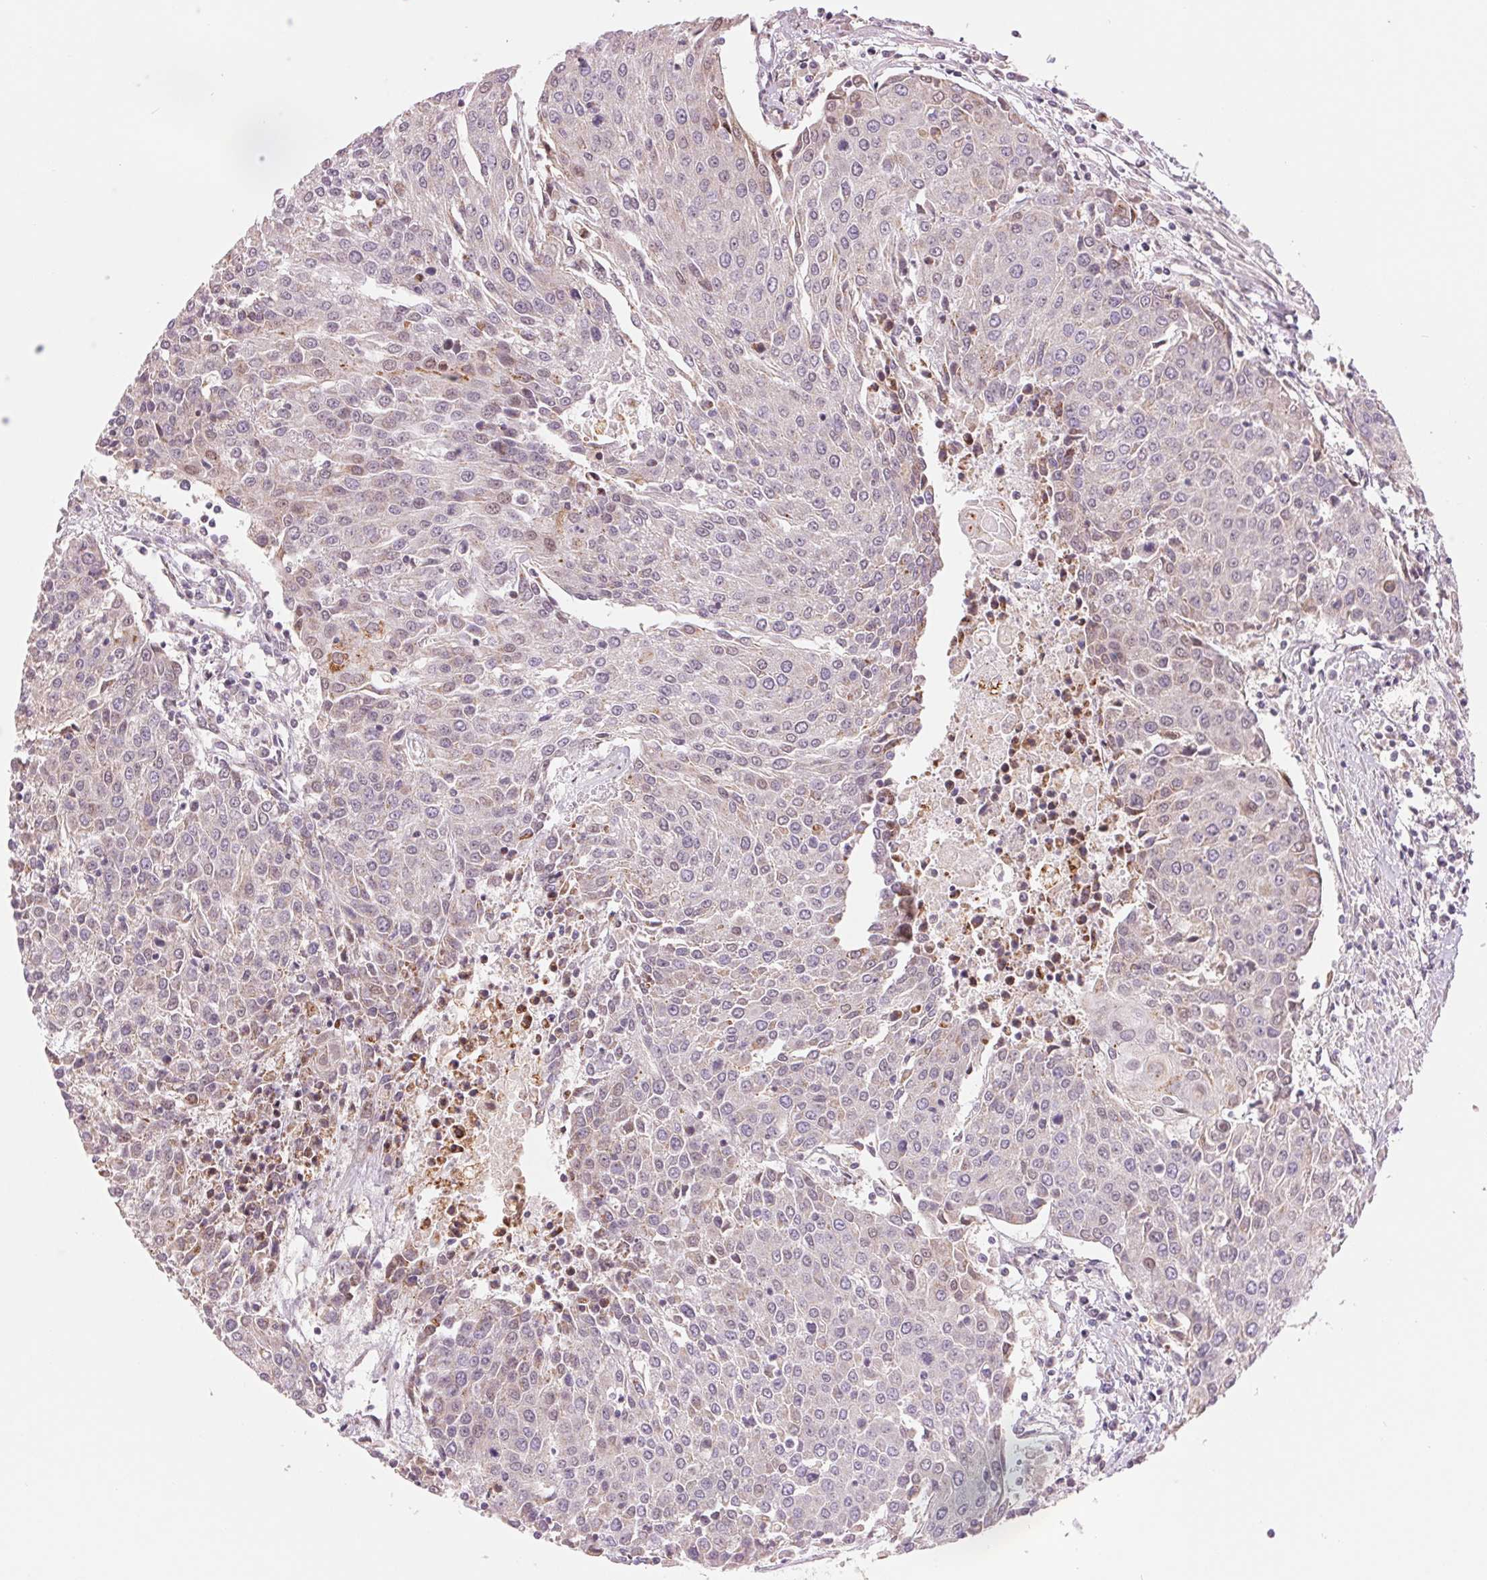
{"staining": {"intensity": "negative", "quantity": "none", "location": "none"}, "tissue": "urothelial cancer", "cell_type": "Tumor cells", "image_type": "cancer", "snomed": [{"axis": "morphology", "description": "Urothelial carcinoma, High grade"}, {"axis": "topography", "description": "Urinary bladder"}], "caption": "This is an IHC histopathology image of human urothelial cancer. There is no staining in tumor cells.", "gene": "ARHGAP32", "patient": {"sex": "female", "age": 85}}